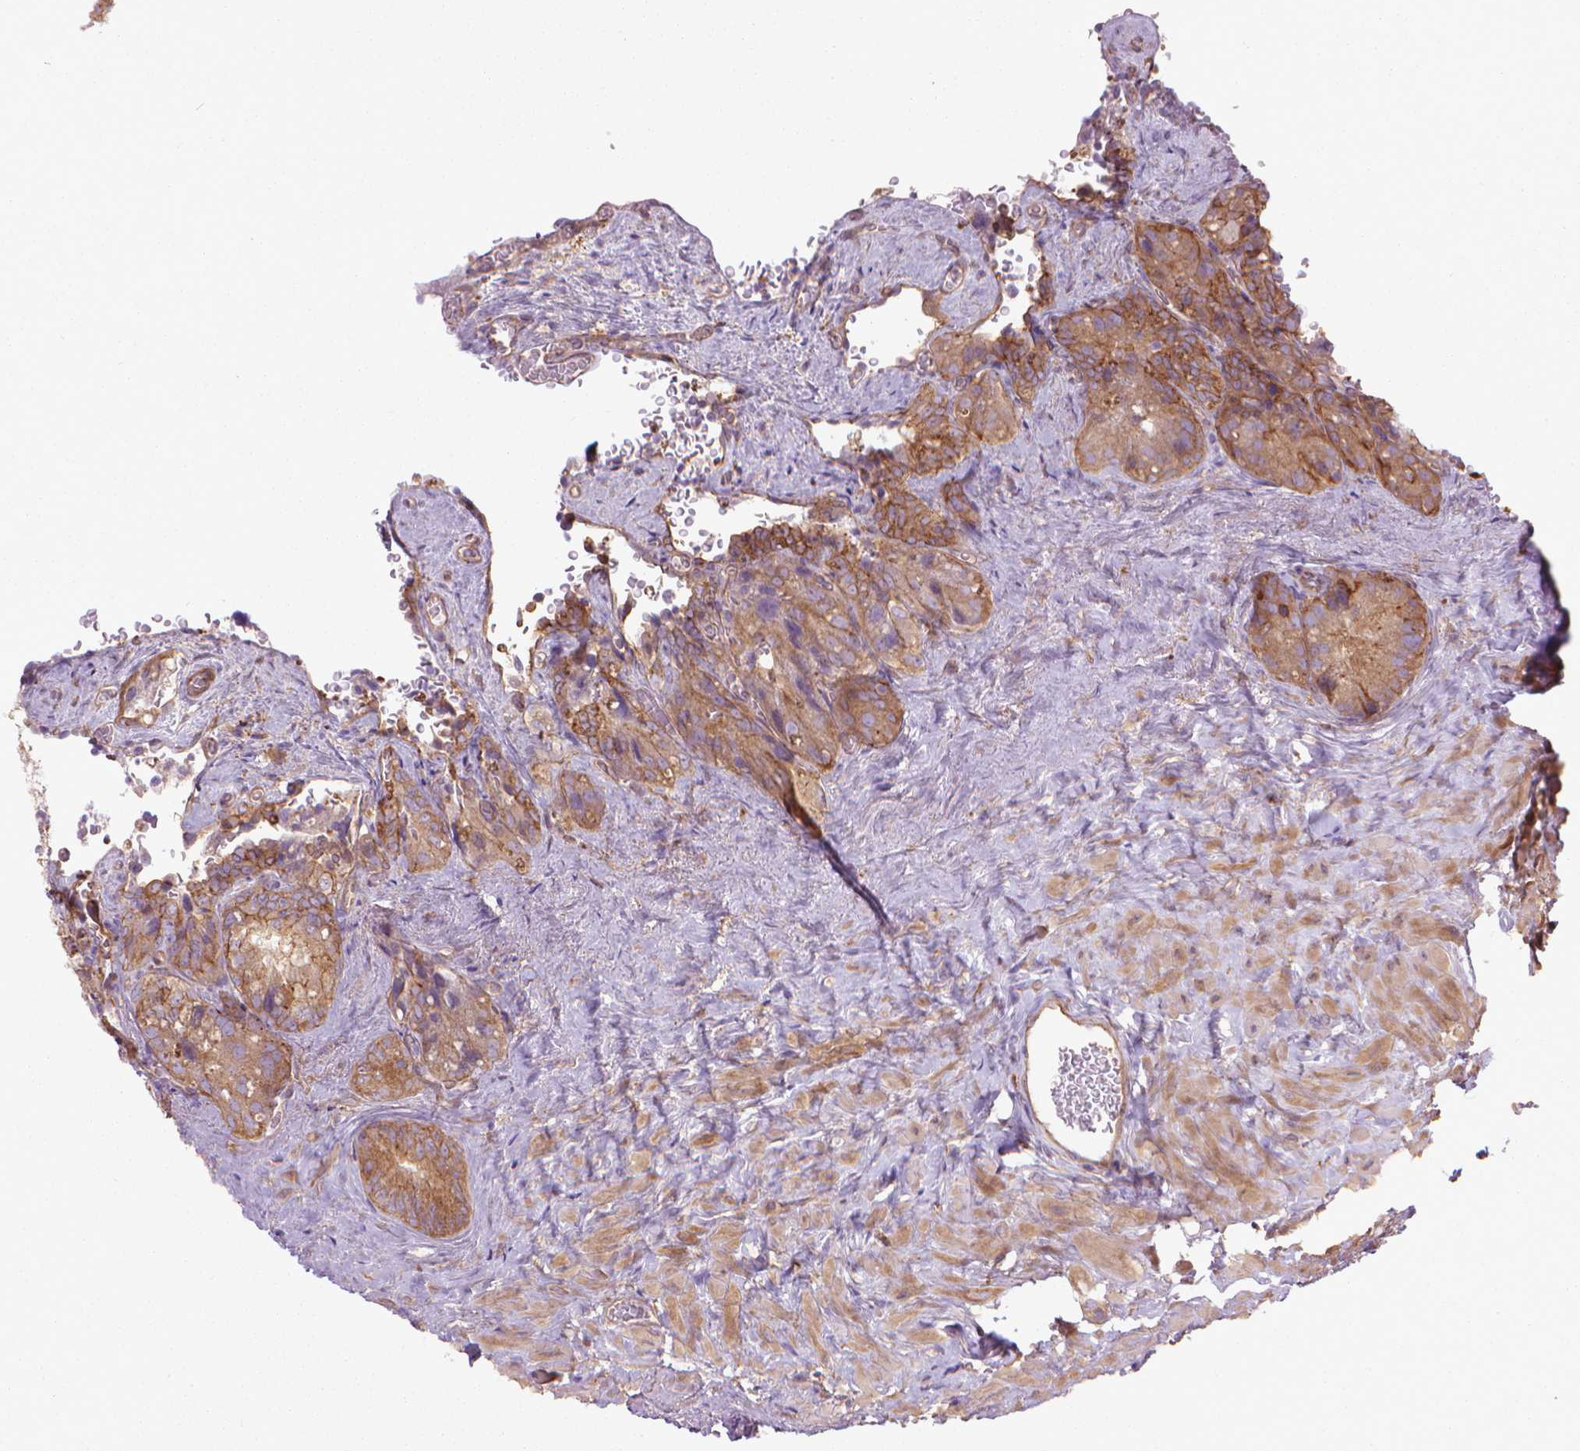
{"staining": {"intensity": "moderate", "quantity": ">75%", "location": "cytoplasmic/membranous"}, "tissue": "seminal vesicle", "cell_type": "Glandular cells", "image_type": "normal", "snomed": [{"axis": "morphology", "description": "Normal tissue, NOS"}, {"axis": "topography", "description": "Seminal veicle"}], "caption": "The micrograph displays a brown stain indicating the presence of a protein in the cytoplasmic/membranous of glandular cells in seminal vesicle.", "gene": "CORO1B", "patient": {"sex": "male", "age": 69}}